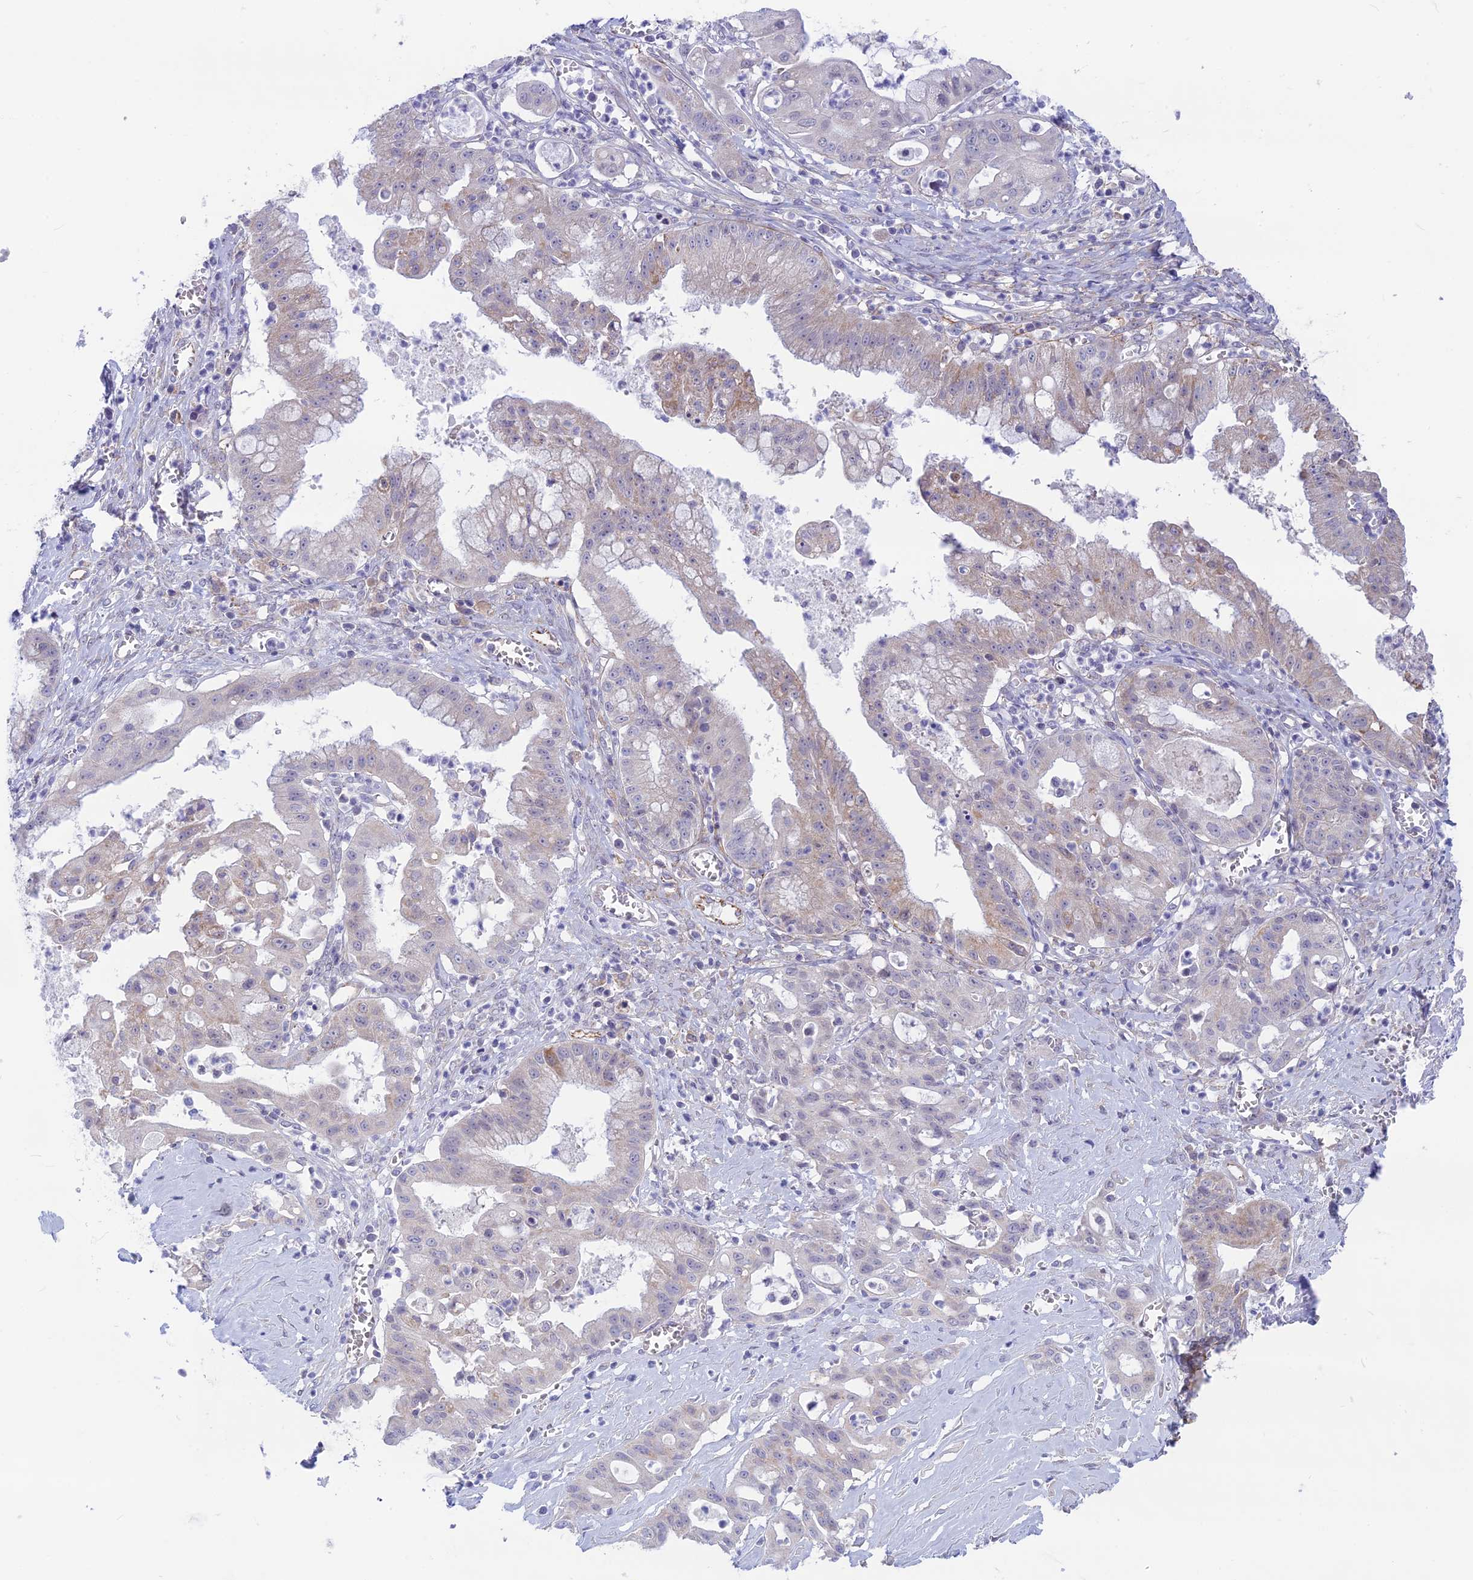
{"staining": {"intensity": "weak", "quantity": "25%-75%", "location": "cytoplasmic/membranous"}, "tissue": "ovarian cancer", "cell_type": "Tumor cells", "image_type": "cancer", "snomed": [{"axis": "morphology", "description": "Cystadenocarcinoma, mucinous, NOS"}, {"axis": "topography", "description": "Ovary"}], "caption": "Mucinous cystadenocarcinoma (ovarian) tissue exhibits weak cytoplasmic/membranous staining in about 25%-75% of tumor cells (DAB (3,3'-diaminobenzidine) IHC, brown staining for protein, blue staining for nuclei).", "gene": "PLAC9", "patient": {"sex": "female", "age": 70}}